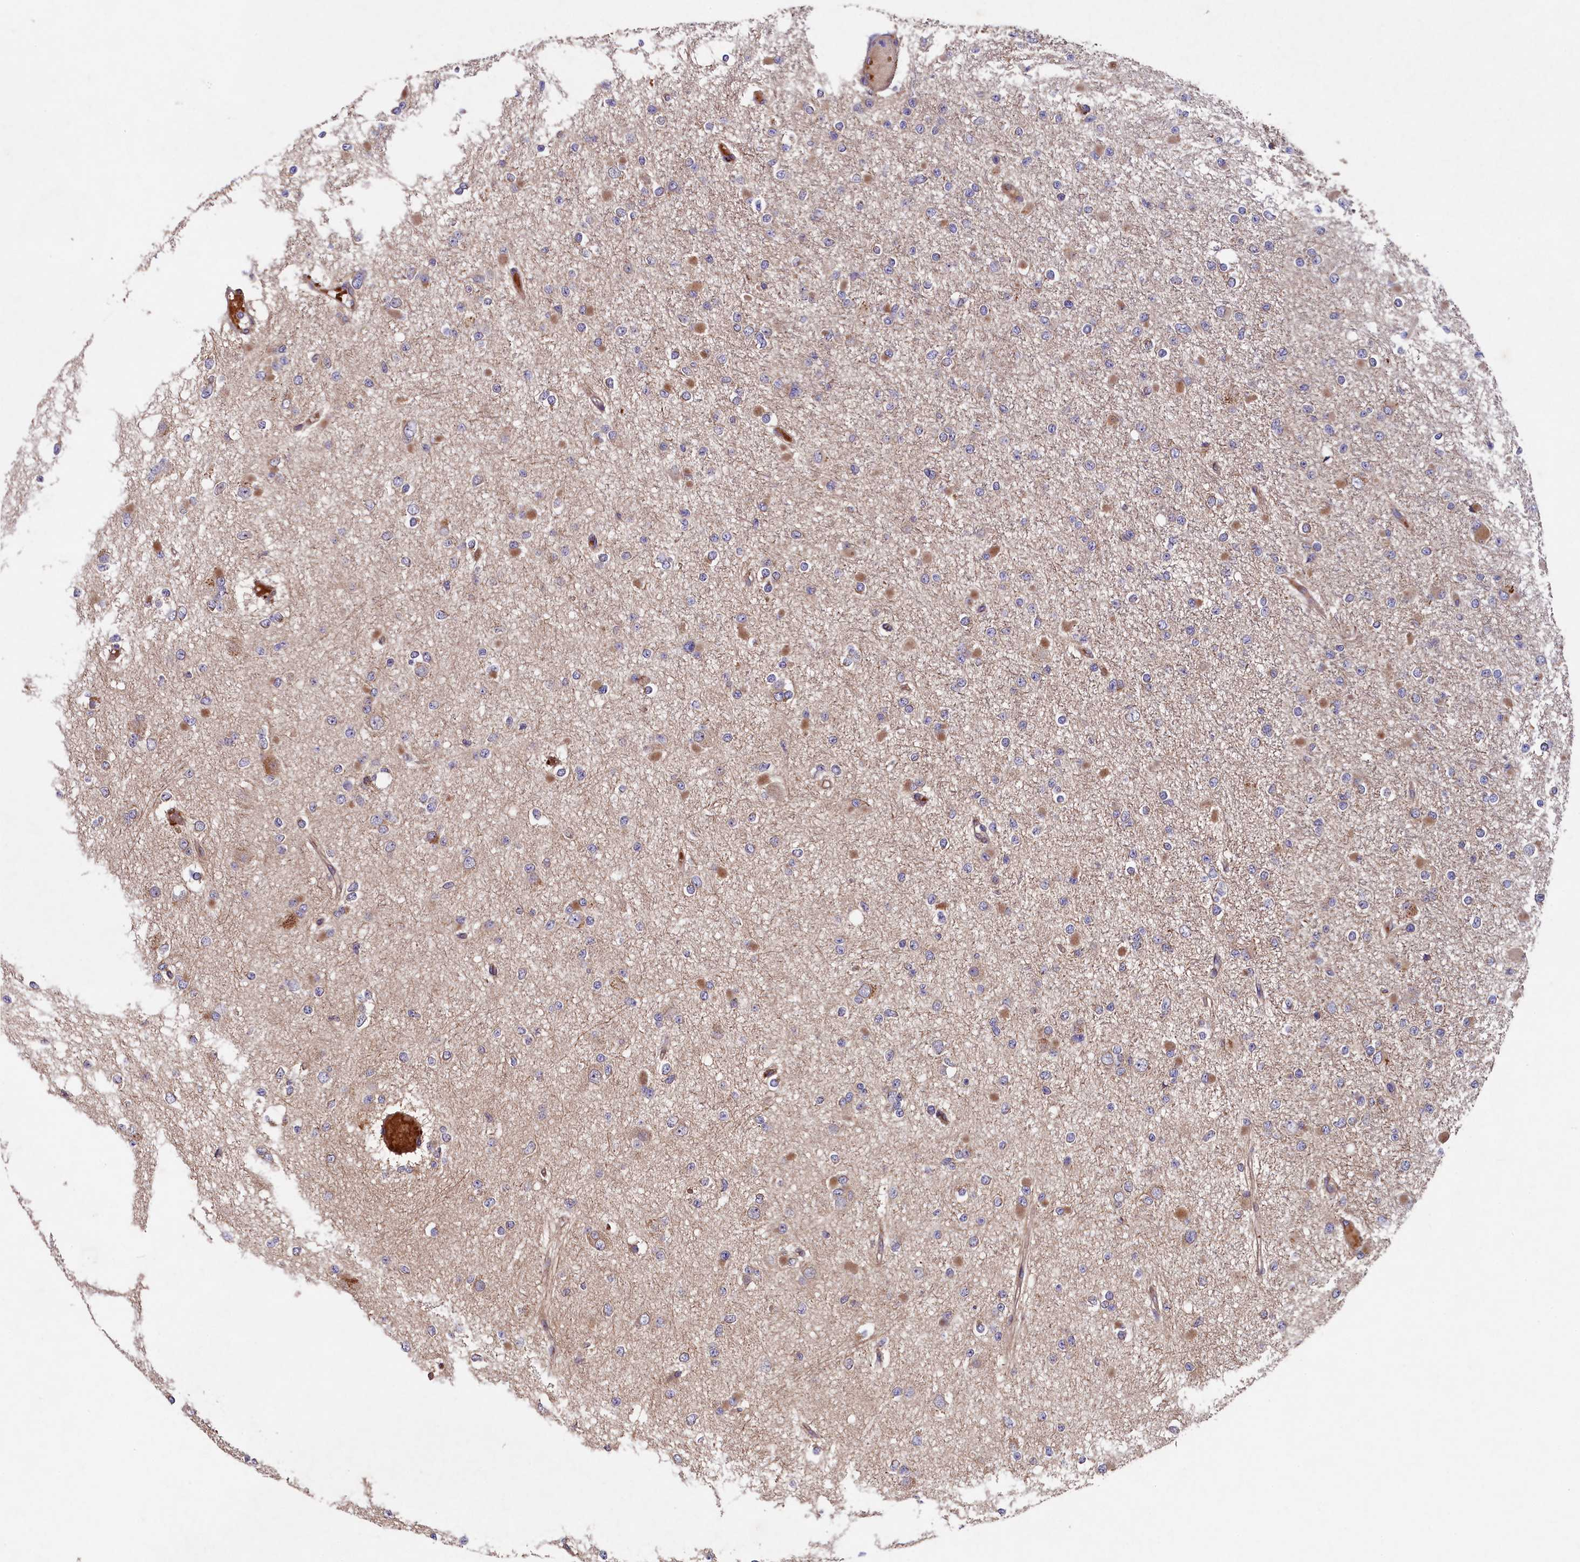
{"staining": {"intensity": "moderate", "quantity": "<25%", "location": "cytoplasmic/membranous"}, "tissue": "glioma", "cell_type": "Tumor cells", "image_type": "cancer", "snomed": [{"axis": "morphology", "description": "Glioma, malignant, Low grade"}, {"axis": "topography", "description": "Brain"}], "caption": "Approximately <25% of tumor cells in human glioma display moderate cytoplasmic/membranous protein positivity as visualized by brown immunohistochemical staining.", "gene": "ARRDC4", "patient": {"sex": "female", "age": 22}}